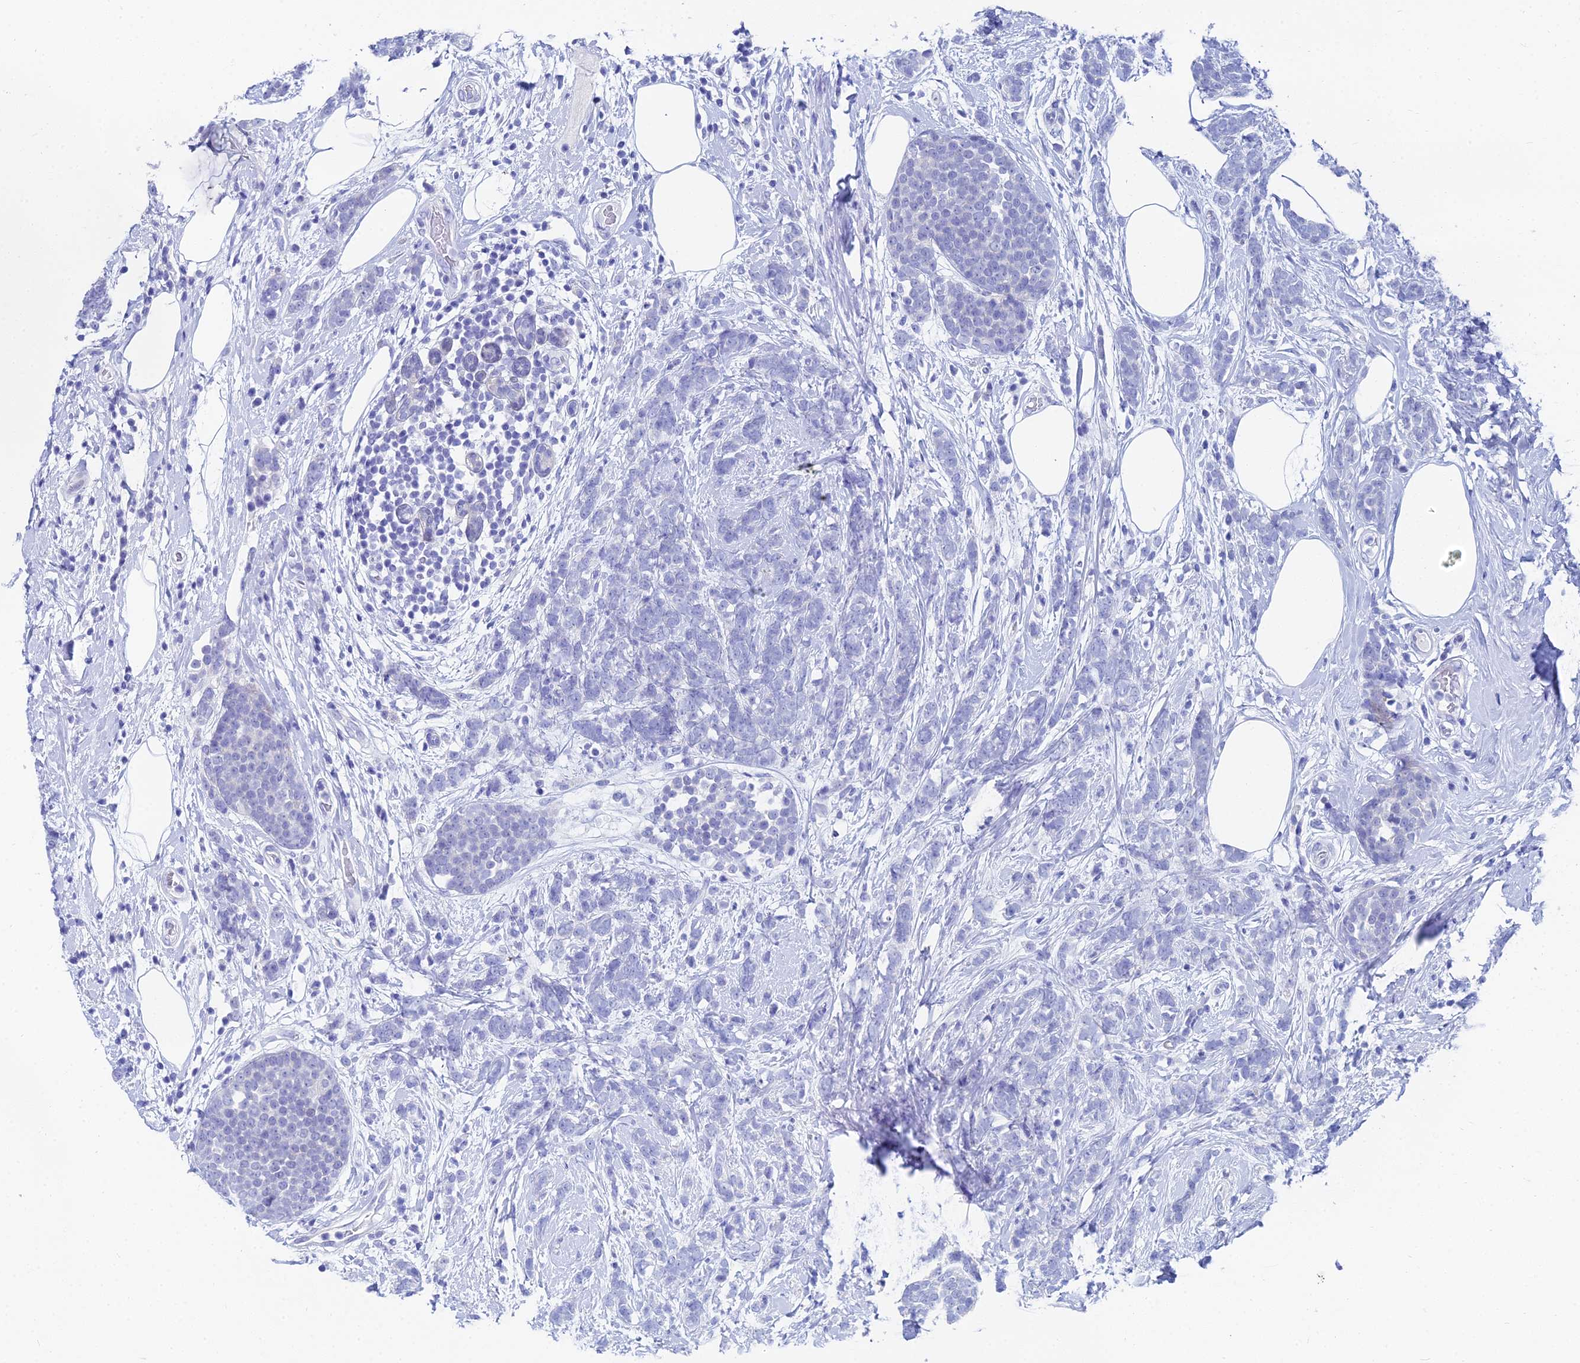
{"staining": {"intensity": "negative", "quantity": "none", "location": "none"}, "tissue": "breast cancer", "cell_type": "Tumor cells", "image_type": "cancer", "snomed": [{"axis": "morphology", "description": "Duct carcinoma"}, {"axis": "topography", "description": "Breast"}], "caption": "Invasive ductal carcinoma (breast) was stained to show a protein in brown. There is no significant staining in tumor cells.", "gene": "HSPA1L", "patient": {"sex": "female", "age": 75}}